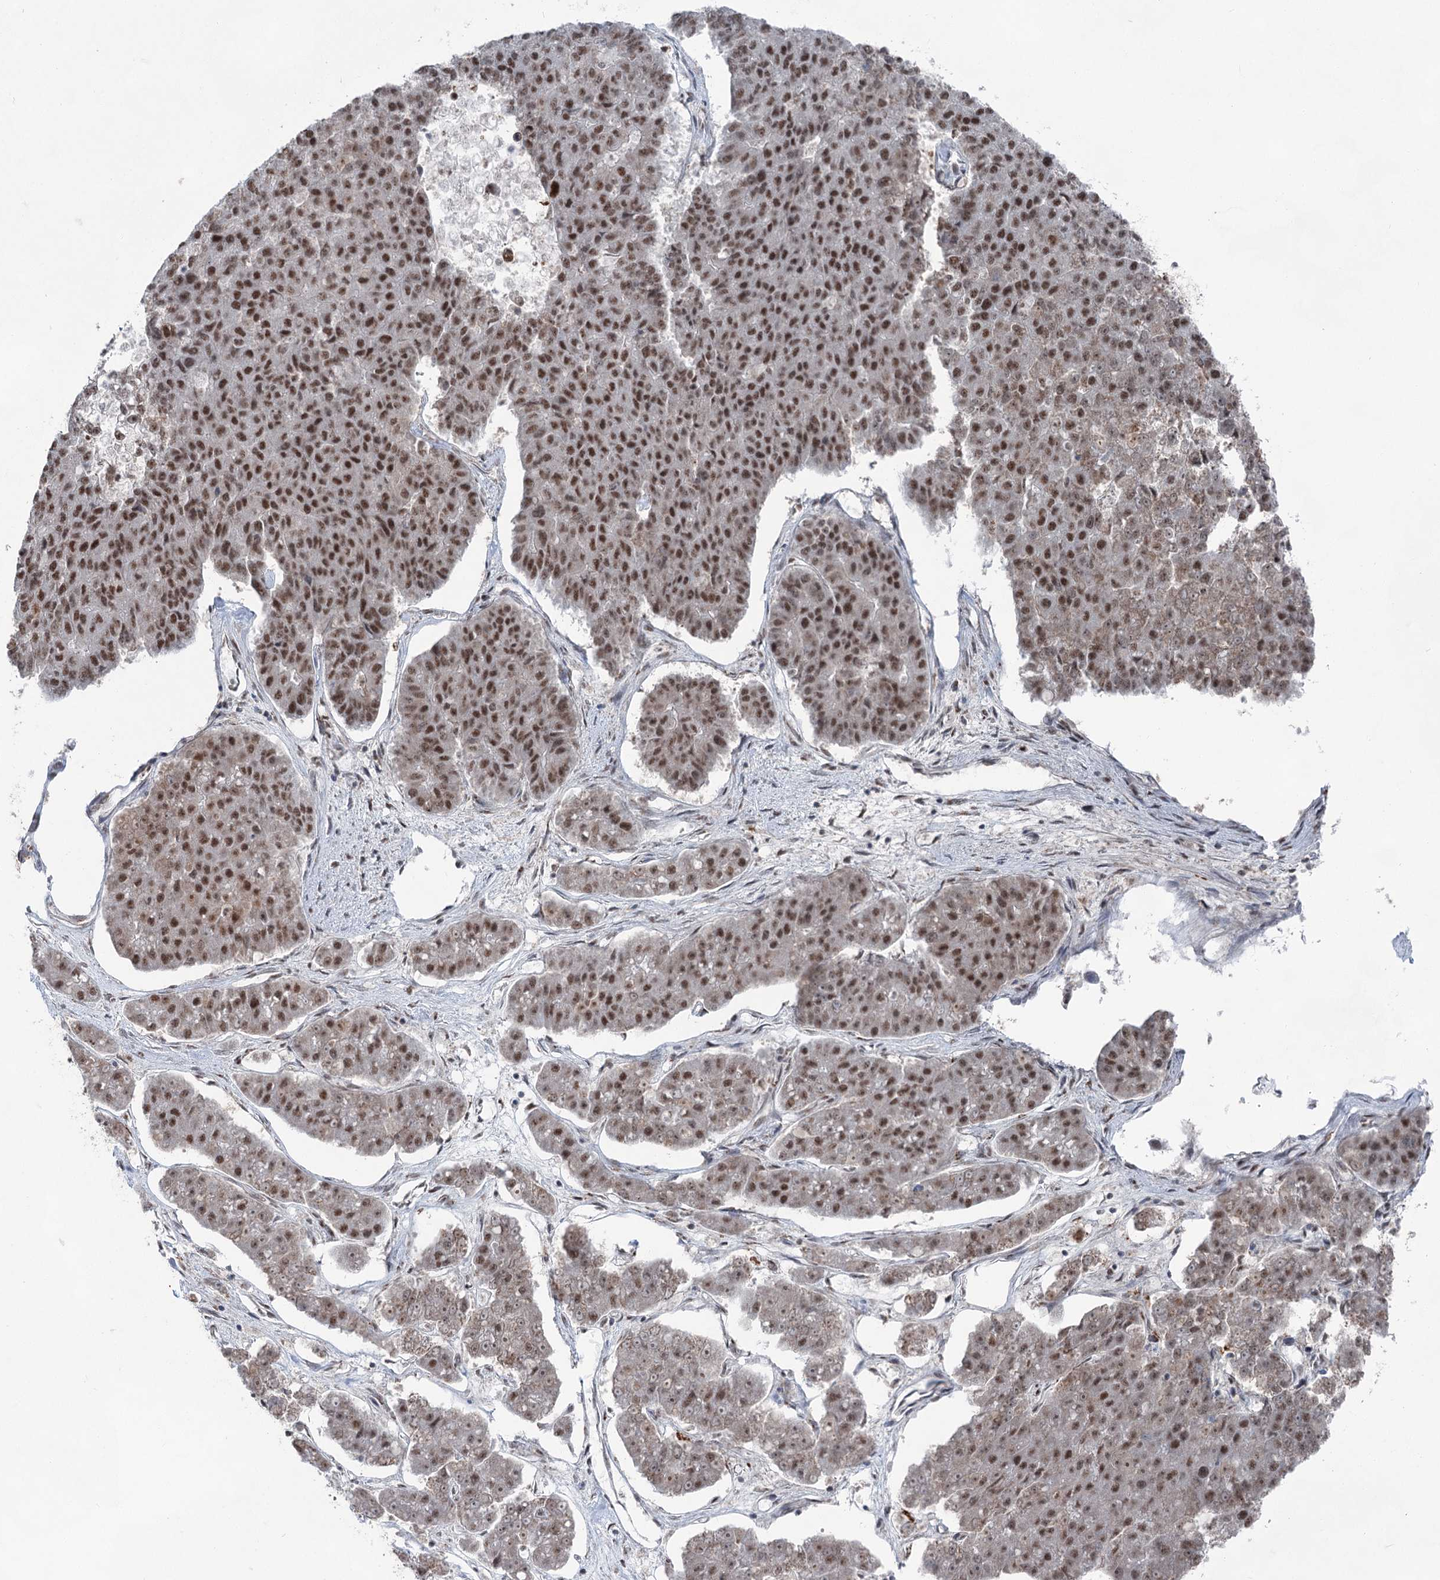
{"staining": {"intensity": "moderate", "quantity": ">75%", "location": "nuclear"}, "tissue": "pancreatic cancer", "cell_type": "Tumor cells", "image_type": "cancer", "snomed": [{"axis": "morphology", "description": "Adenocarcinoma, NOS"}, {"axis": "topography", "description": "Pancreas"}], "caption": "A brown stain highlights moderate nuclear positivity of a protein in human pancreatic cancer (adenocarcinoma) tumor cells. Nuclei are stained in blue.", "gene": "ZCCHC8", "patient": {"sex": "male", "age": 50}}